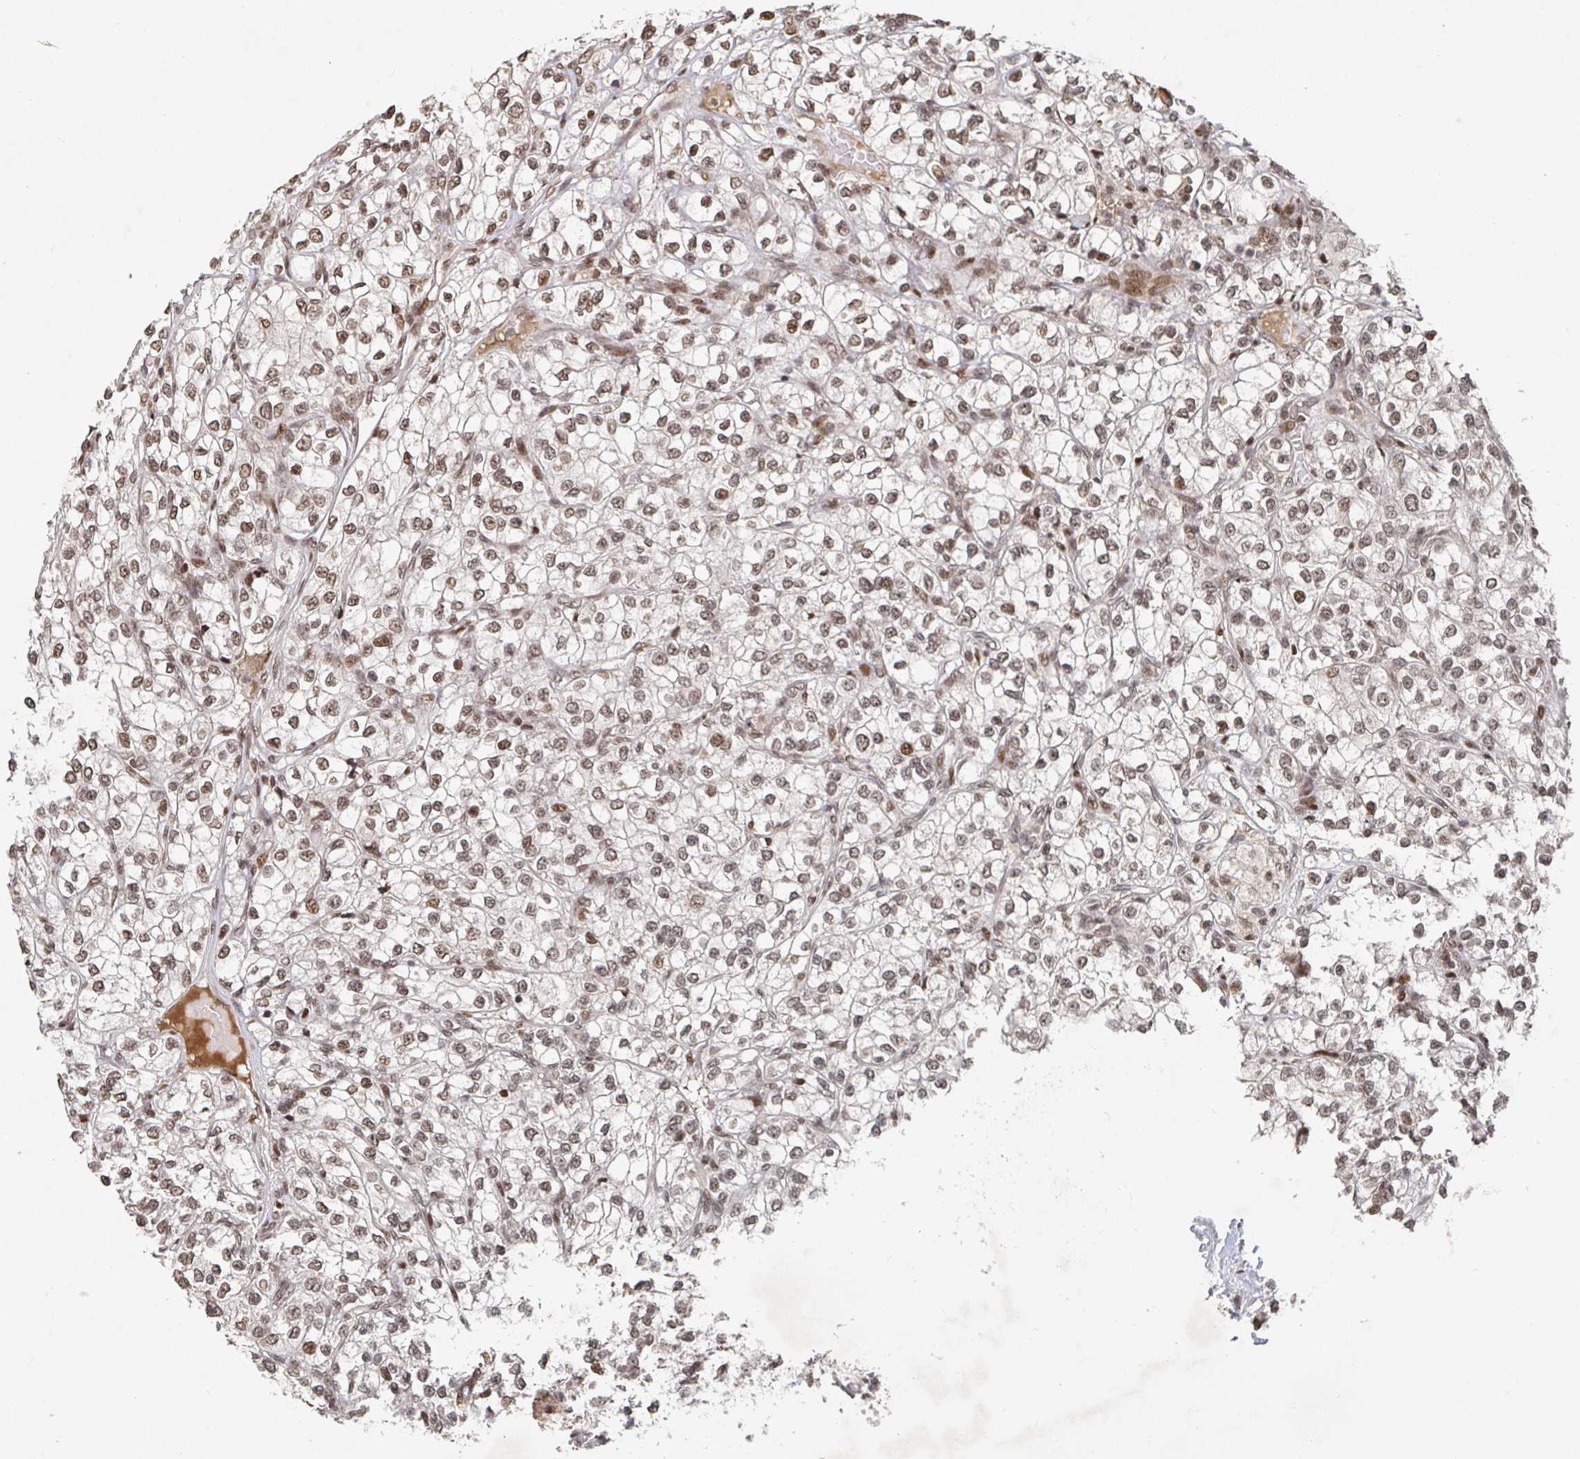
{"staining": {"intensity": "moderate", "quantity": ">75%", "location": "nuclear"}, "tissue": "renal cancer", "cell_type": "Tumor cells", "image_type": "cancer", "snomed": [{"axis": "morphology", "description": "Adenocarcinoma, NOS"}, {"axis": "topography", "description": "Kidney"}], "caption": "Adenocarcinoma (renal) stained with a brown dye demonstrates moderate nuclear positive staining in about >75% of tumor cells.", "gene": "ZDHHC12", "patient": {"sex": "male", "age": 80}}